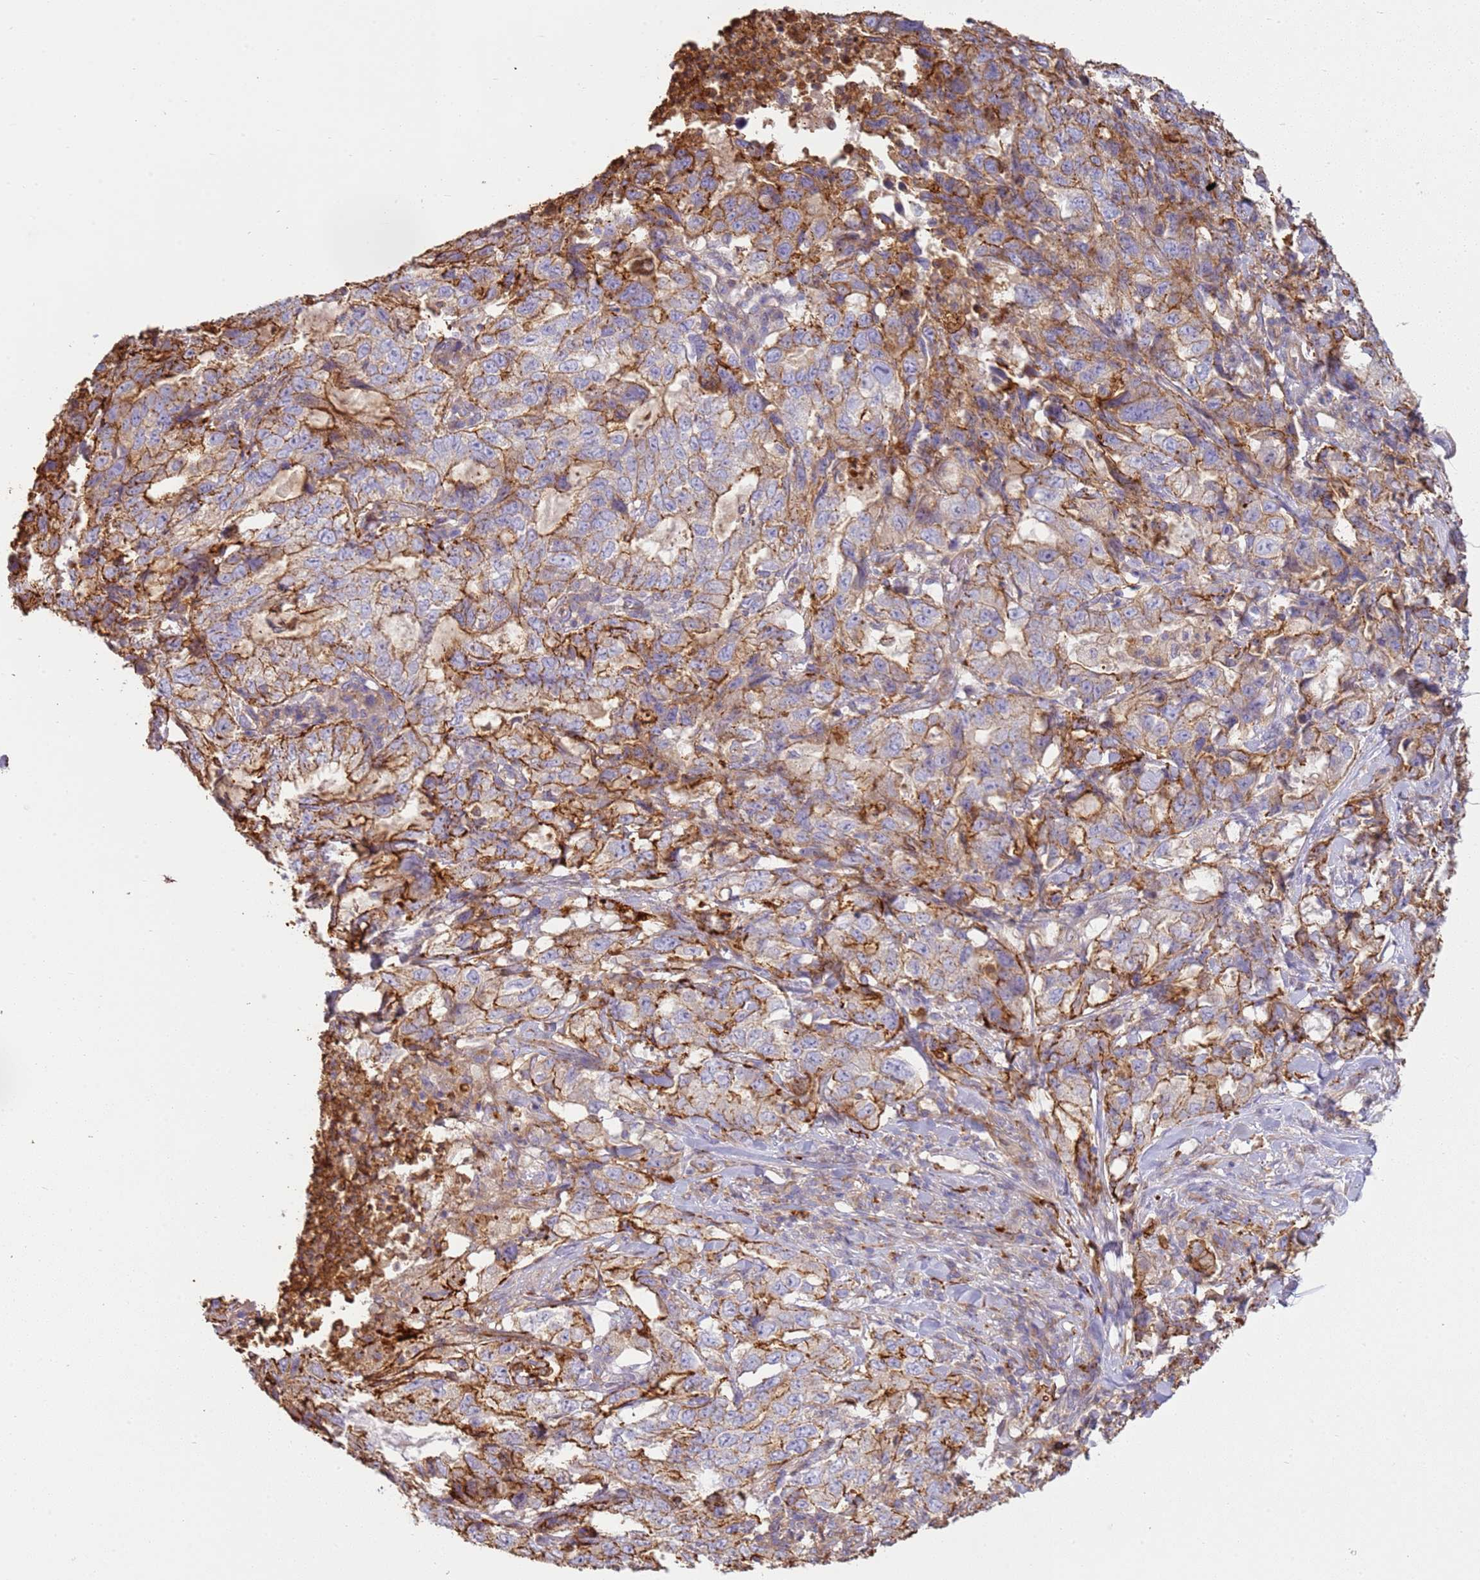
{"staining": {"intensity": "moderate", "quantity": "25%-75%", "location": "cytoplasmic/membranous"}, "tissue": "lung cancer", "cell_type": "Tumor cells", "image_type": "cancer", "snomed": [{"axis": "morphology", "description": "Adenocarcinoma, NOS"}, {"axis": "topography", "description": "Lung"}], "caption": "Brown immunohistochemical staining in lung adenocarcinoma shows moderate cytoplasmic/membranous positivity in about 25%-75% of tumor cells. (IHC, brightfield microscopy, high magnification).", "gene": "NDUFAF4", "patient": {"sex": "female", "age": 51}}